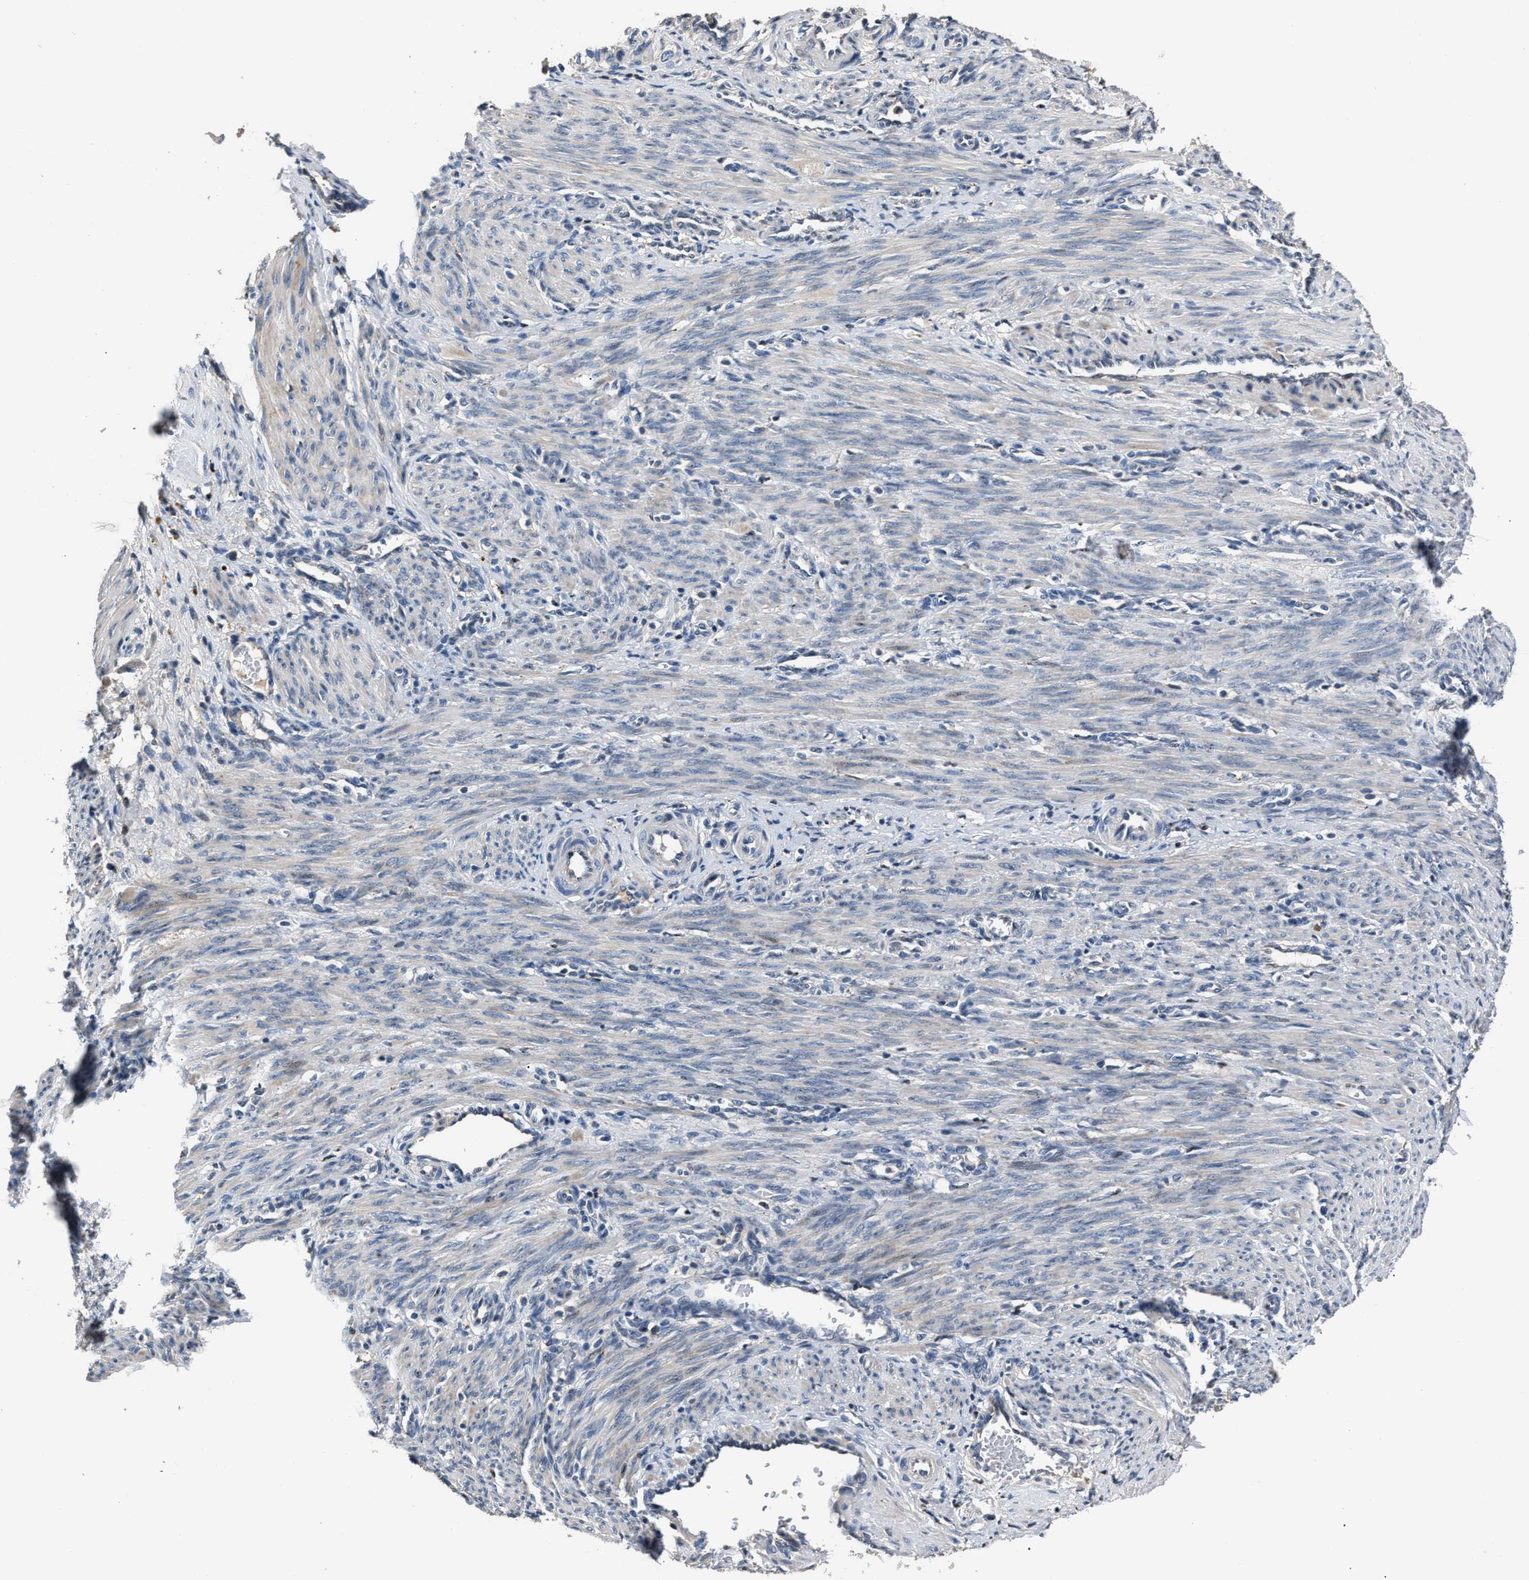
{"staining": {"intensity": "weak", "quantity": "25%-75%", "location": "cytoplasmic/membranous"}, "tissue": "smooth muscle", "cell_type": "Smooth muscle cells", "image_type": "normal", "snomed": [{"axis": "morphology", "description": "Normal tissue, NOS"}, {"axis": "topography", "description": "Endometrium"}], "caption": "Protein staining exhibits weak cytoplasmic/membranous expression in about 25%-75% of smooth muscle cells in benign smooth muscle.", "gene": "DNAJC24", "patient": {"sex": "female", "age": 33}}